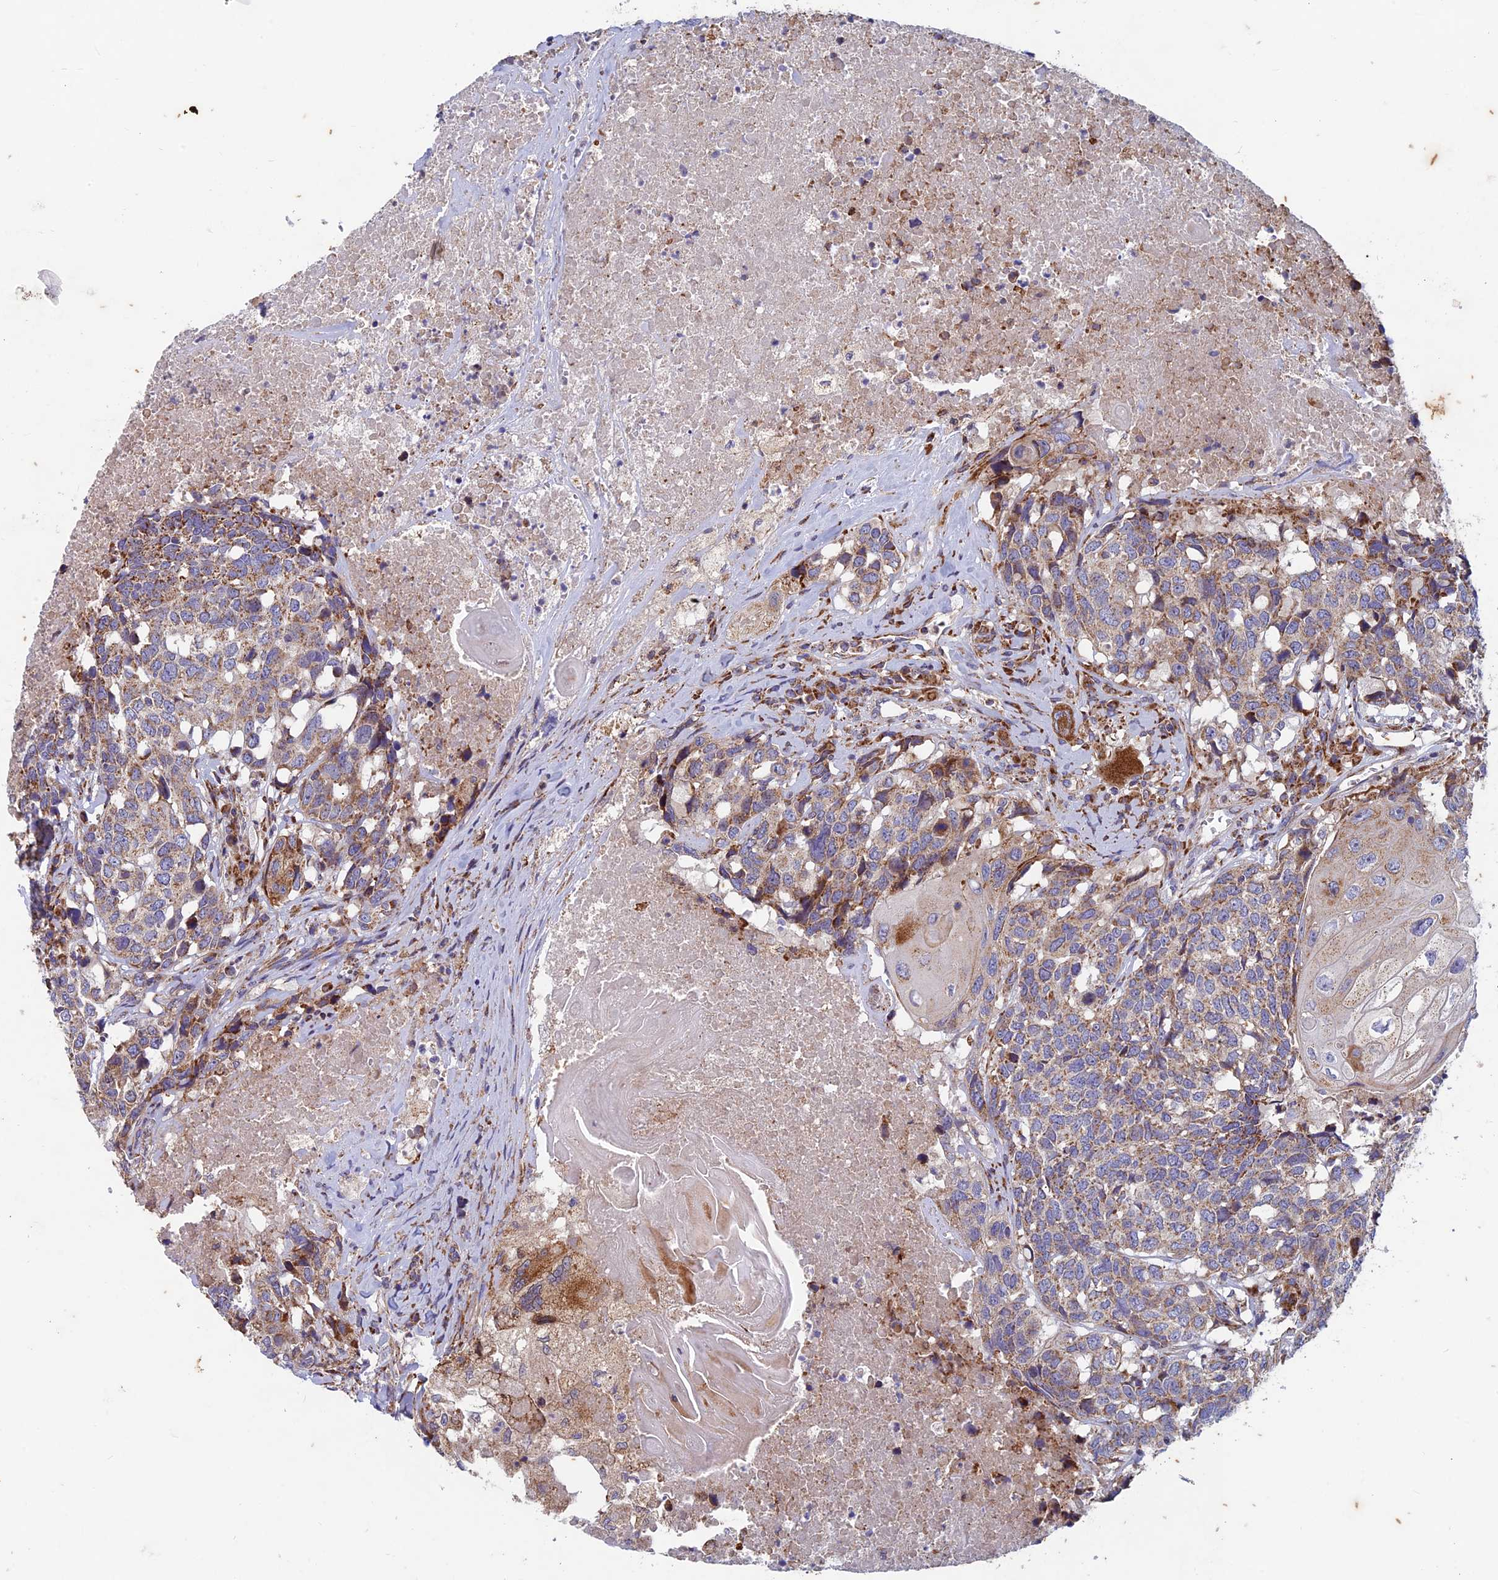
{"staining": {"intensity": "moderate", "quantity": "25%-75%", "location": "cytoplasmic/membranous"}, "tissue": "head and neck cancer", "cell_type": "Tumor cells", "image_type": "cancer", "snomed": [{"axis": "morphology", "description": "Squamous cell carcinoma, NOS"}, {"axis": "topography", "description": "Head-Neck"}], "caption": "Head and neck cancer (squamous cell carcinoma) stained with a protein marker demonstrates moderate staining in tumor cells.", "gene": "AP4S1", "patient": {"sex": "male", "age": 66}}